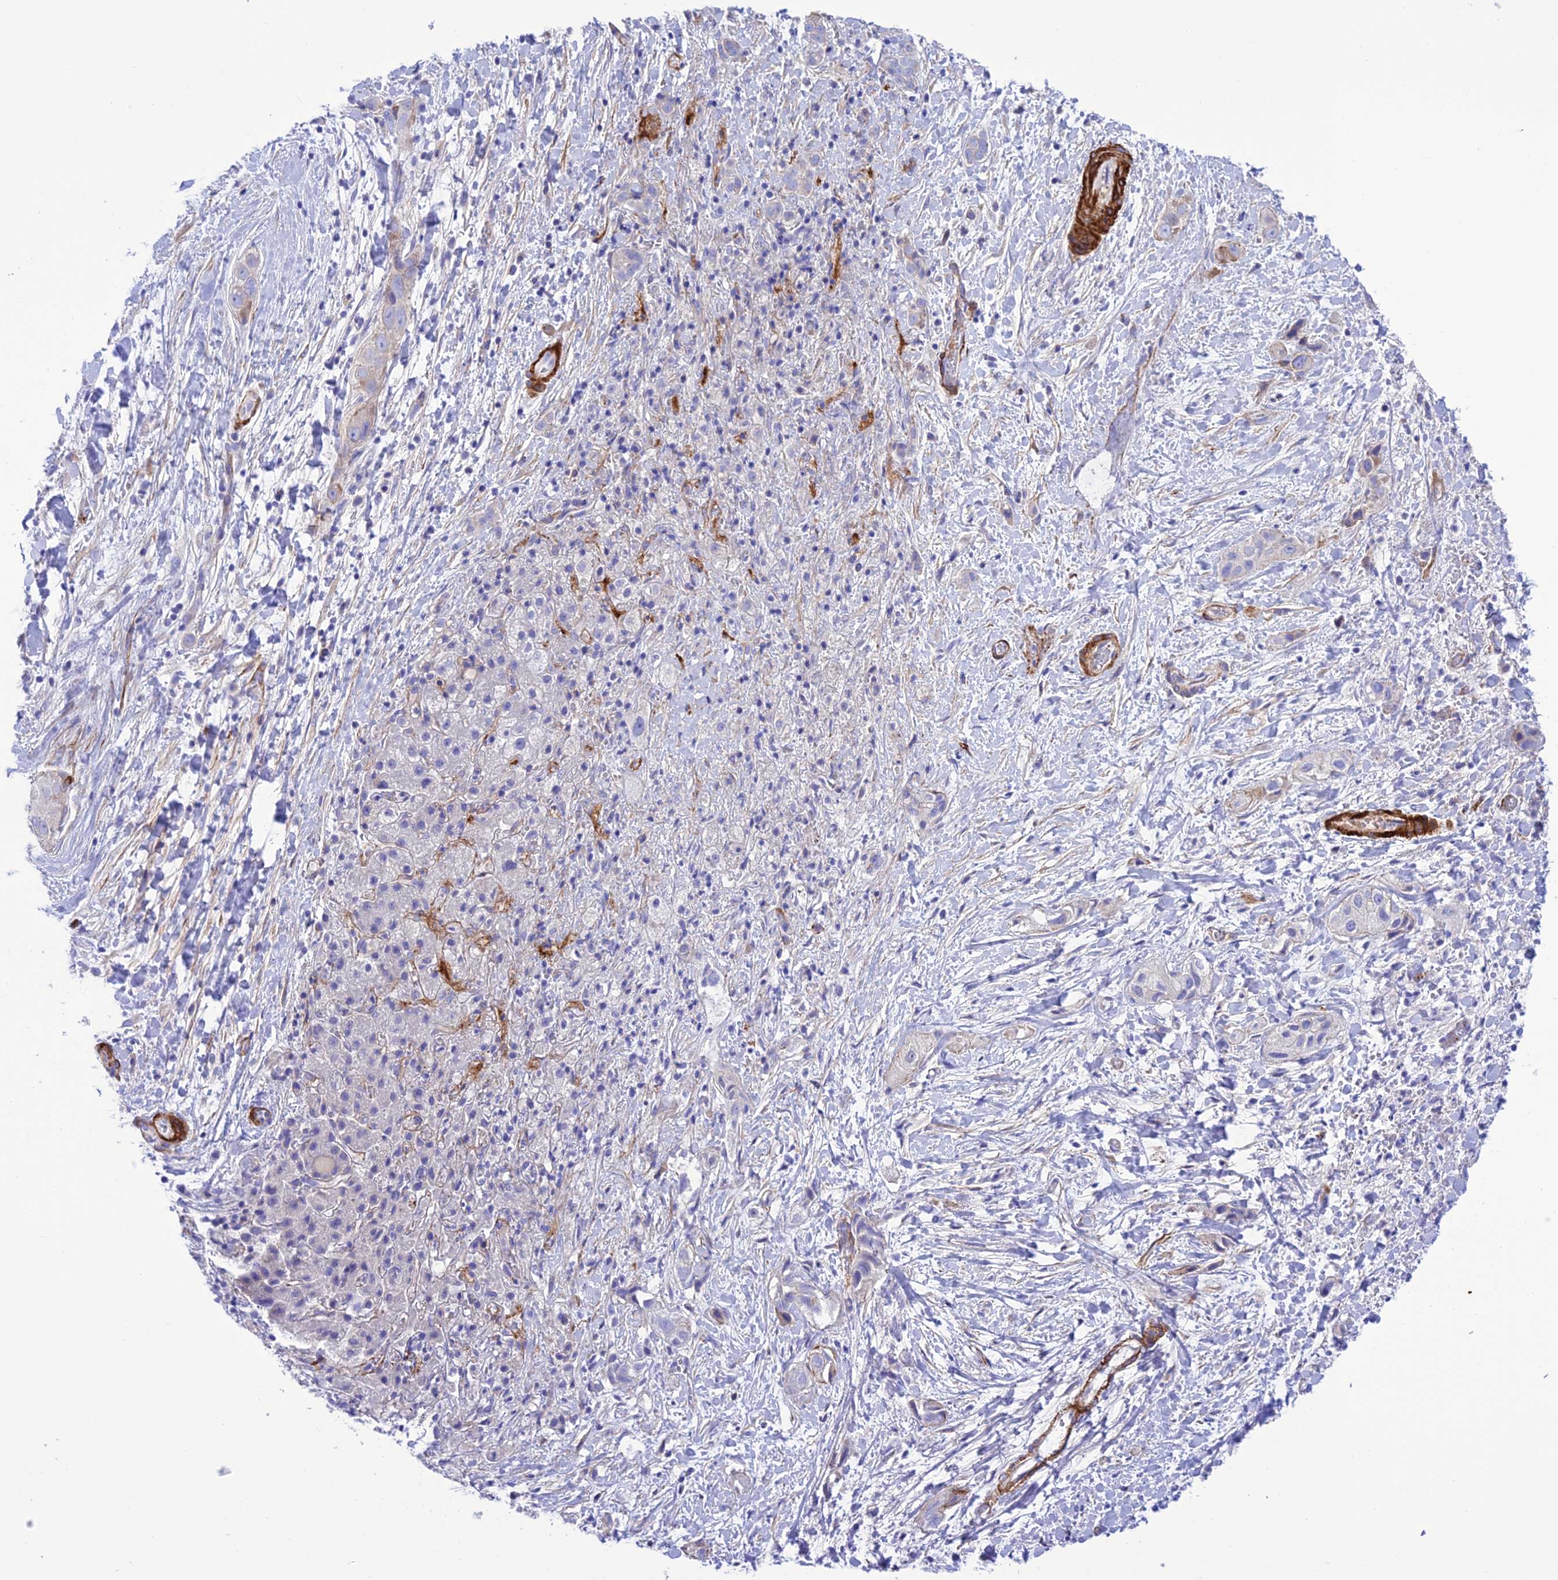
{"staining": {"intensity": "negative", "quantity": "none", "location": "none"}, "tissue": "liver cancer", "cell_type": "Tumor cells", "image_type": "cancer", "snomed": [{"axis": "morphology", "description": "Cholangiocarcinoma"}, {"axis": "topography", "description": "Liver"}], "caption": "Tumor cells are negative for brown protein staining in liver cancer.", "gene": "FRA10AC1", "patient": {"sex": "female", "age": 52}}